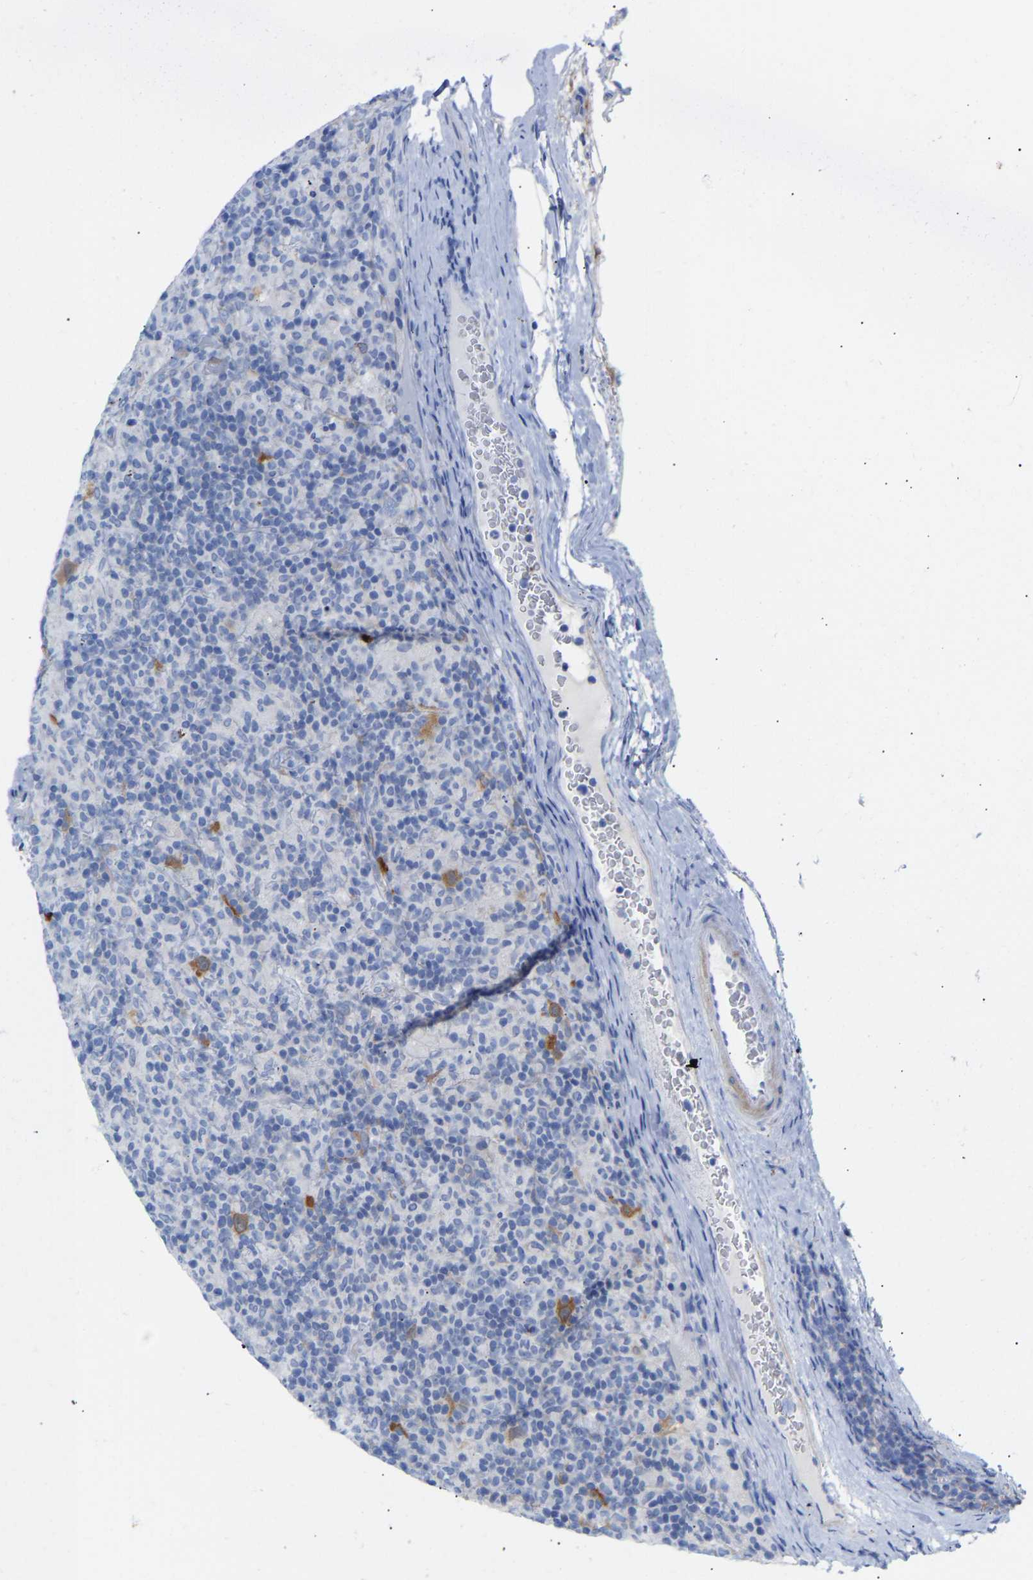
{"staining": {"intensity": "moderate", "quantity": ">75%", "location": "cytoplasmic/membranous"}, "tissue": "lymphoma", "cell_type": "Tumor cells", "image_type": "cancer", "snomed": [{"axis": "morphology", "description": "Hodgkin's disease, NOS"}, {"axis": "topography", "description": "Lymph node"}], "caption": "Immunohistochemistry (IHC) of Hodgkin's disease demonstrates medium levels of moderate cytoplasmic/membranous positivity in about >75% of tumor cells.", "gene": "AMPH", "patient": {"sex": "male", "age": 70}}